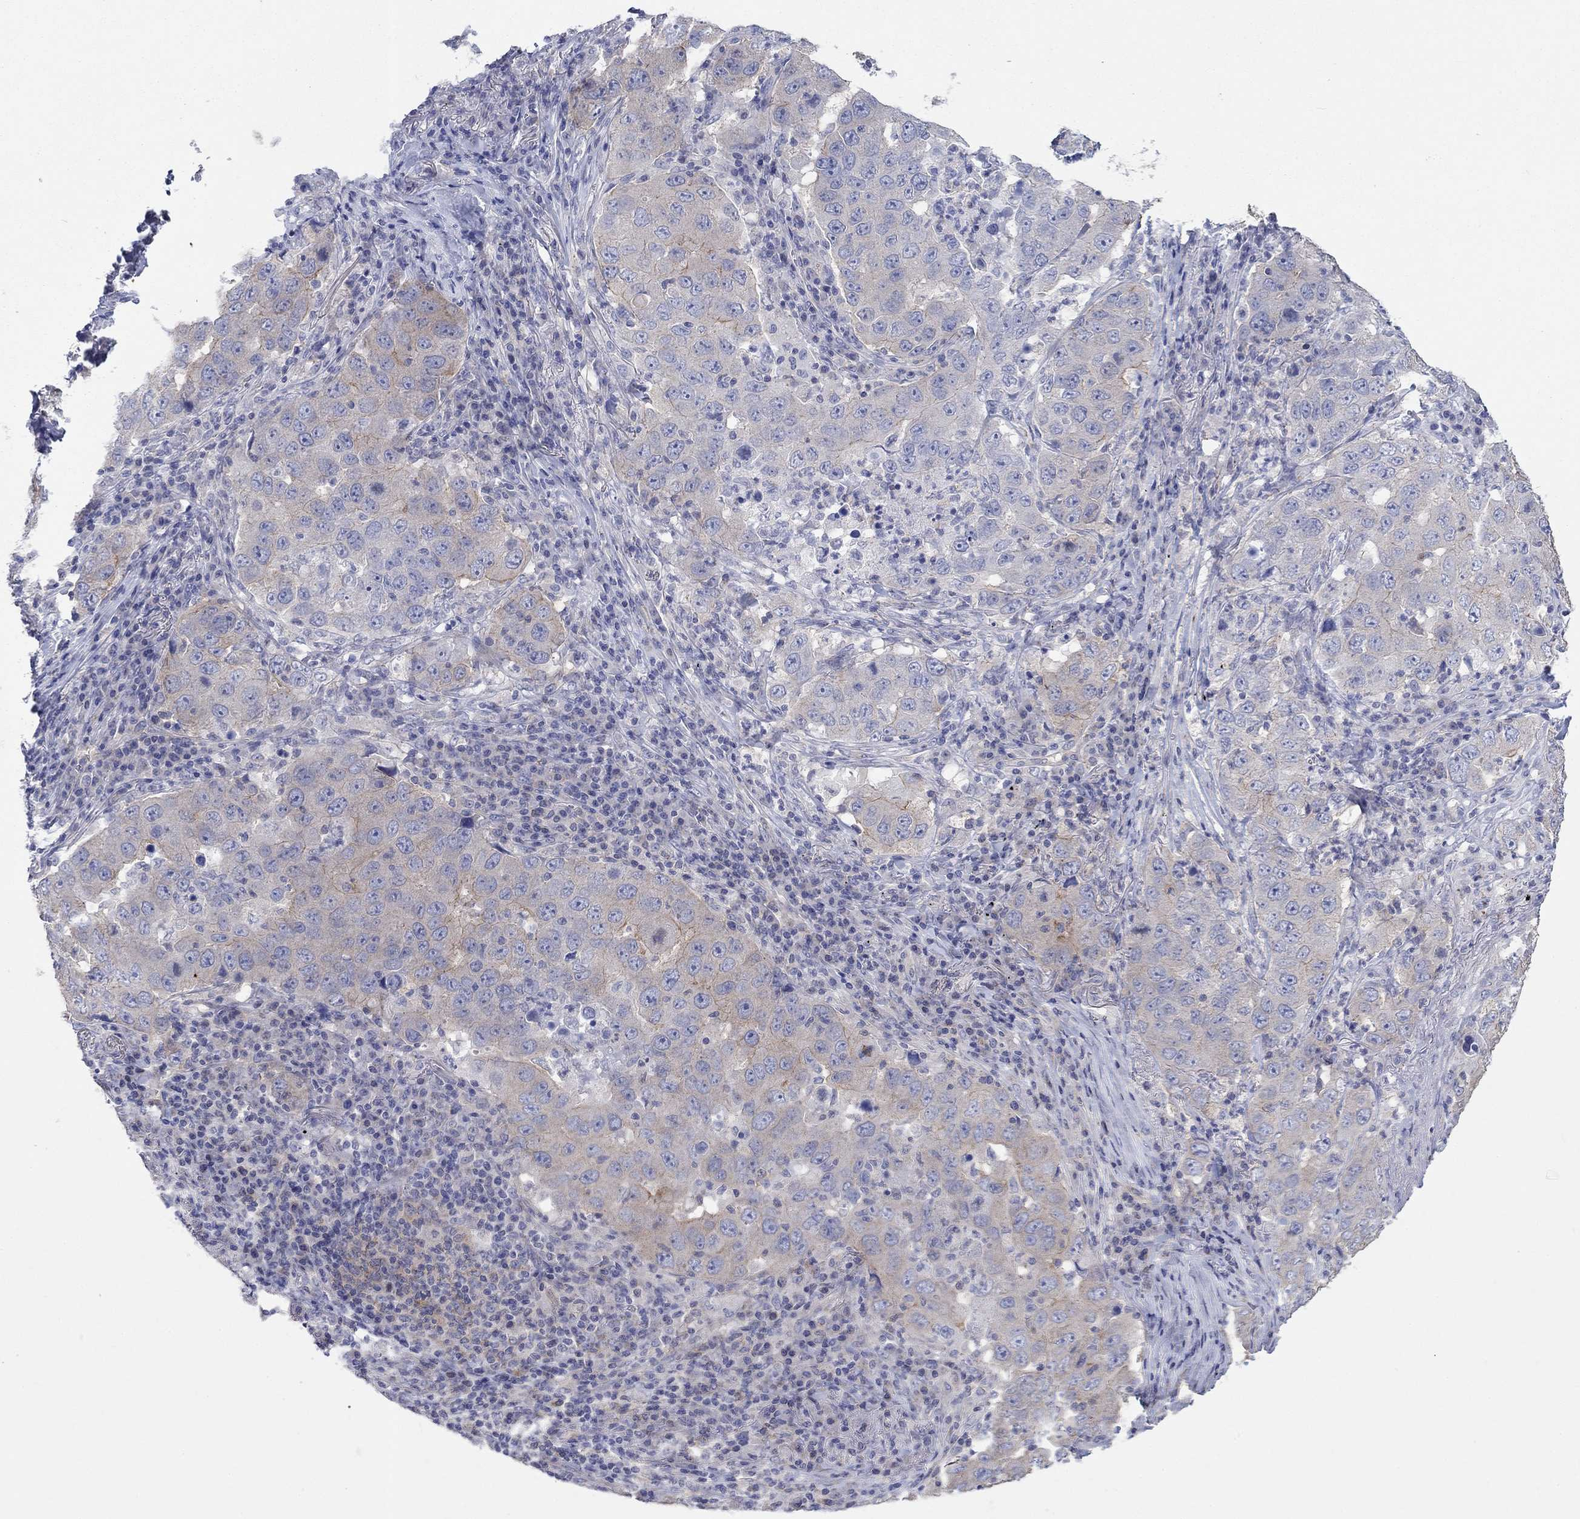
{"staining": {"intensity": "weak", "quantity": "<25%", "location": "cytoplasmic/membranous"}, "tissue": "lung cancer", "cell_type": "Tumor cells", "image_type": "cancer", "snomed": [{"axis": "morphology", "description": "Adenocarcinoma, NOS"}, {"axis": "topography", "description": "Lung"}], "caption": "DAB immunohistochemical staining of lung cancer exhibits no significant staining in tumor cells. The staining is performed using DAB (3,3'-diaminobenzidine) brown chromogen with nuclei counter-stained in using hematoxylin.", "gene": "TPRN", "patient": {"sex": "male", "age": 73}}